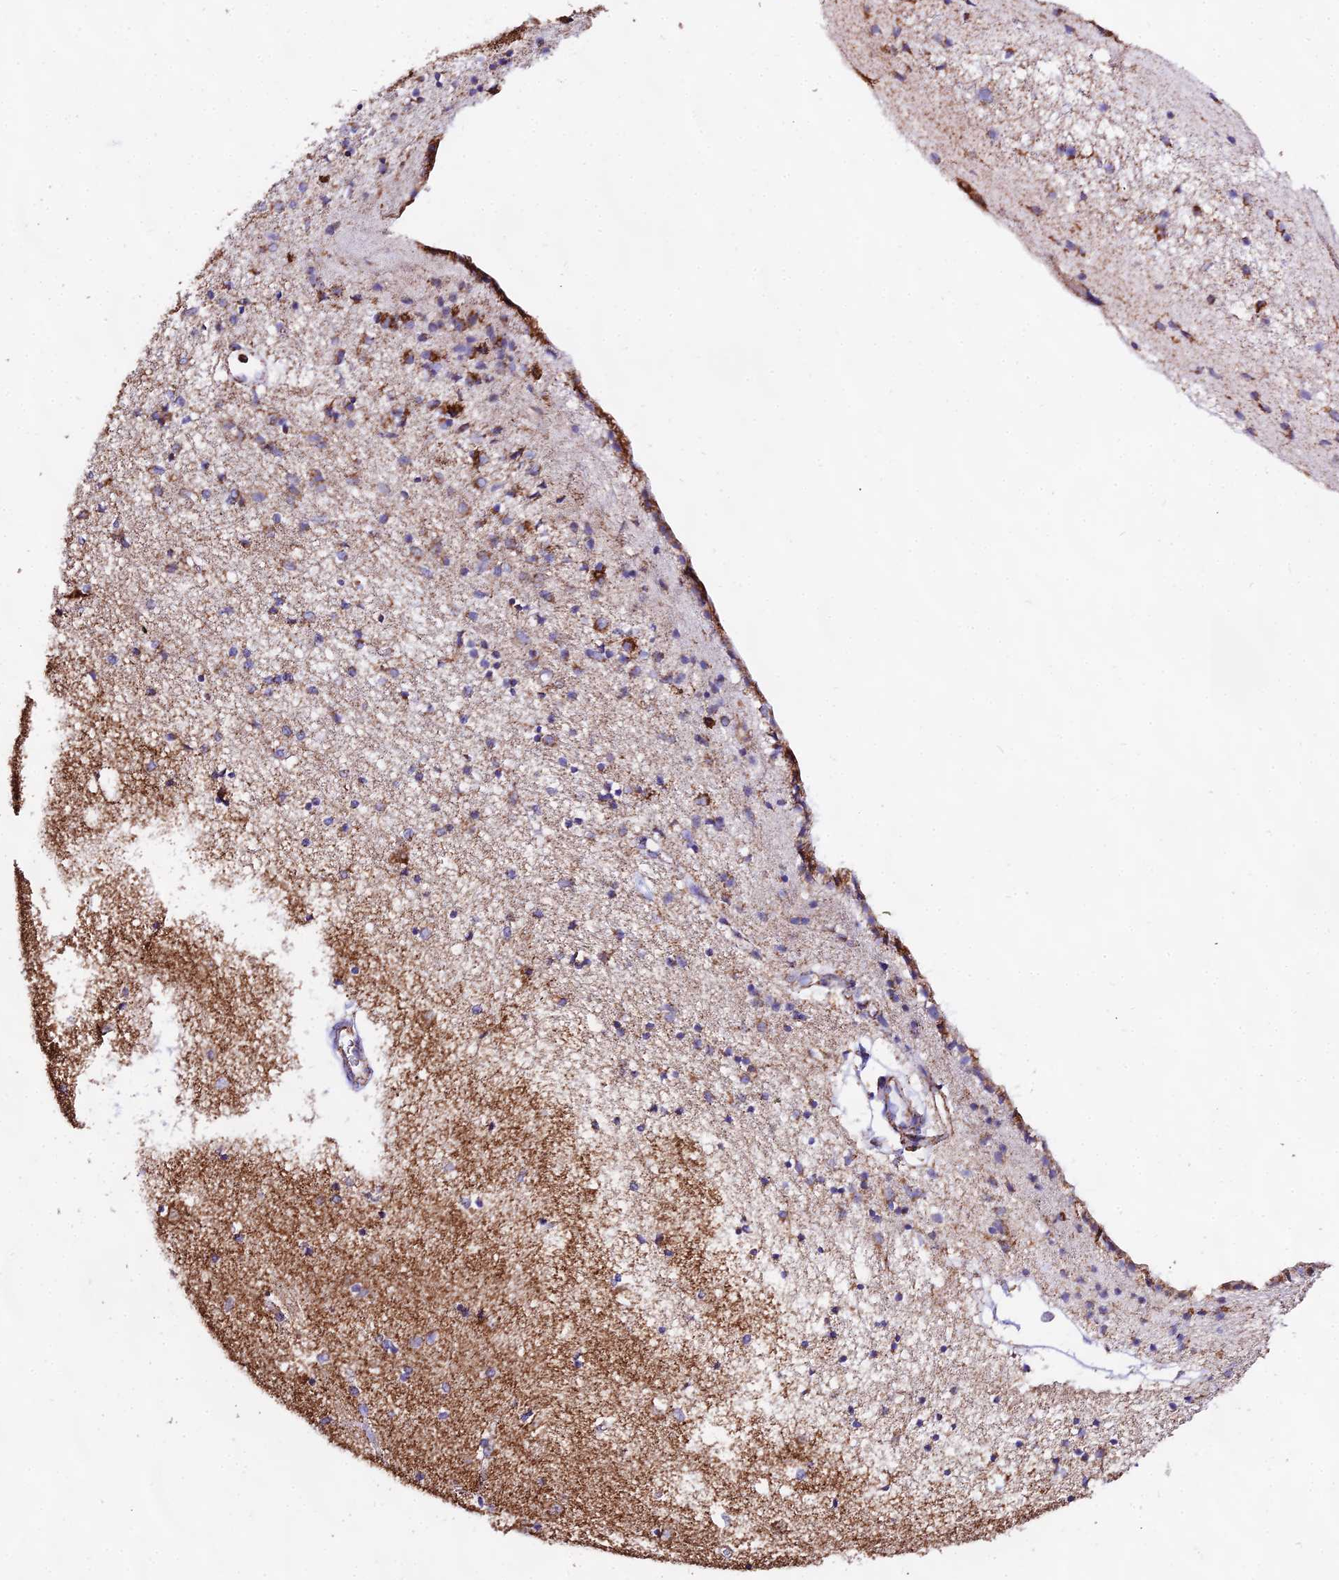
{"staining": {"intensity": "moderate", "quantity": ">75%", "location": "cytoplasmic/membranous"}, "tissue": "caudate", "cell_type": "Glial cells", "image_type": "normal", "snomed": [{"axis": "morphology", "description": "Normal tissue, NOS"}, {"axis": "topography", "description": "Lateral ventricle wall"}], "caption": "A brown stain shows moderate cytoplasmic/membranous expression of a protein in glial cells of normal caudate.", "gene": "ATP5PD", "patient": {"sex": "female", "age": 54}}